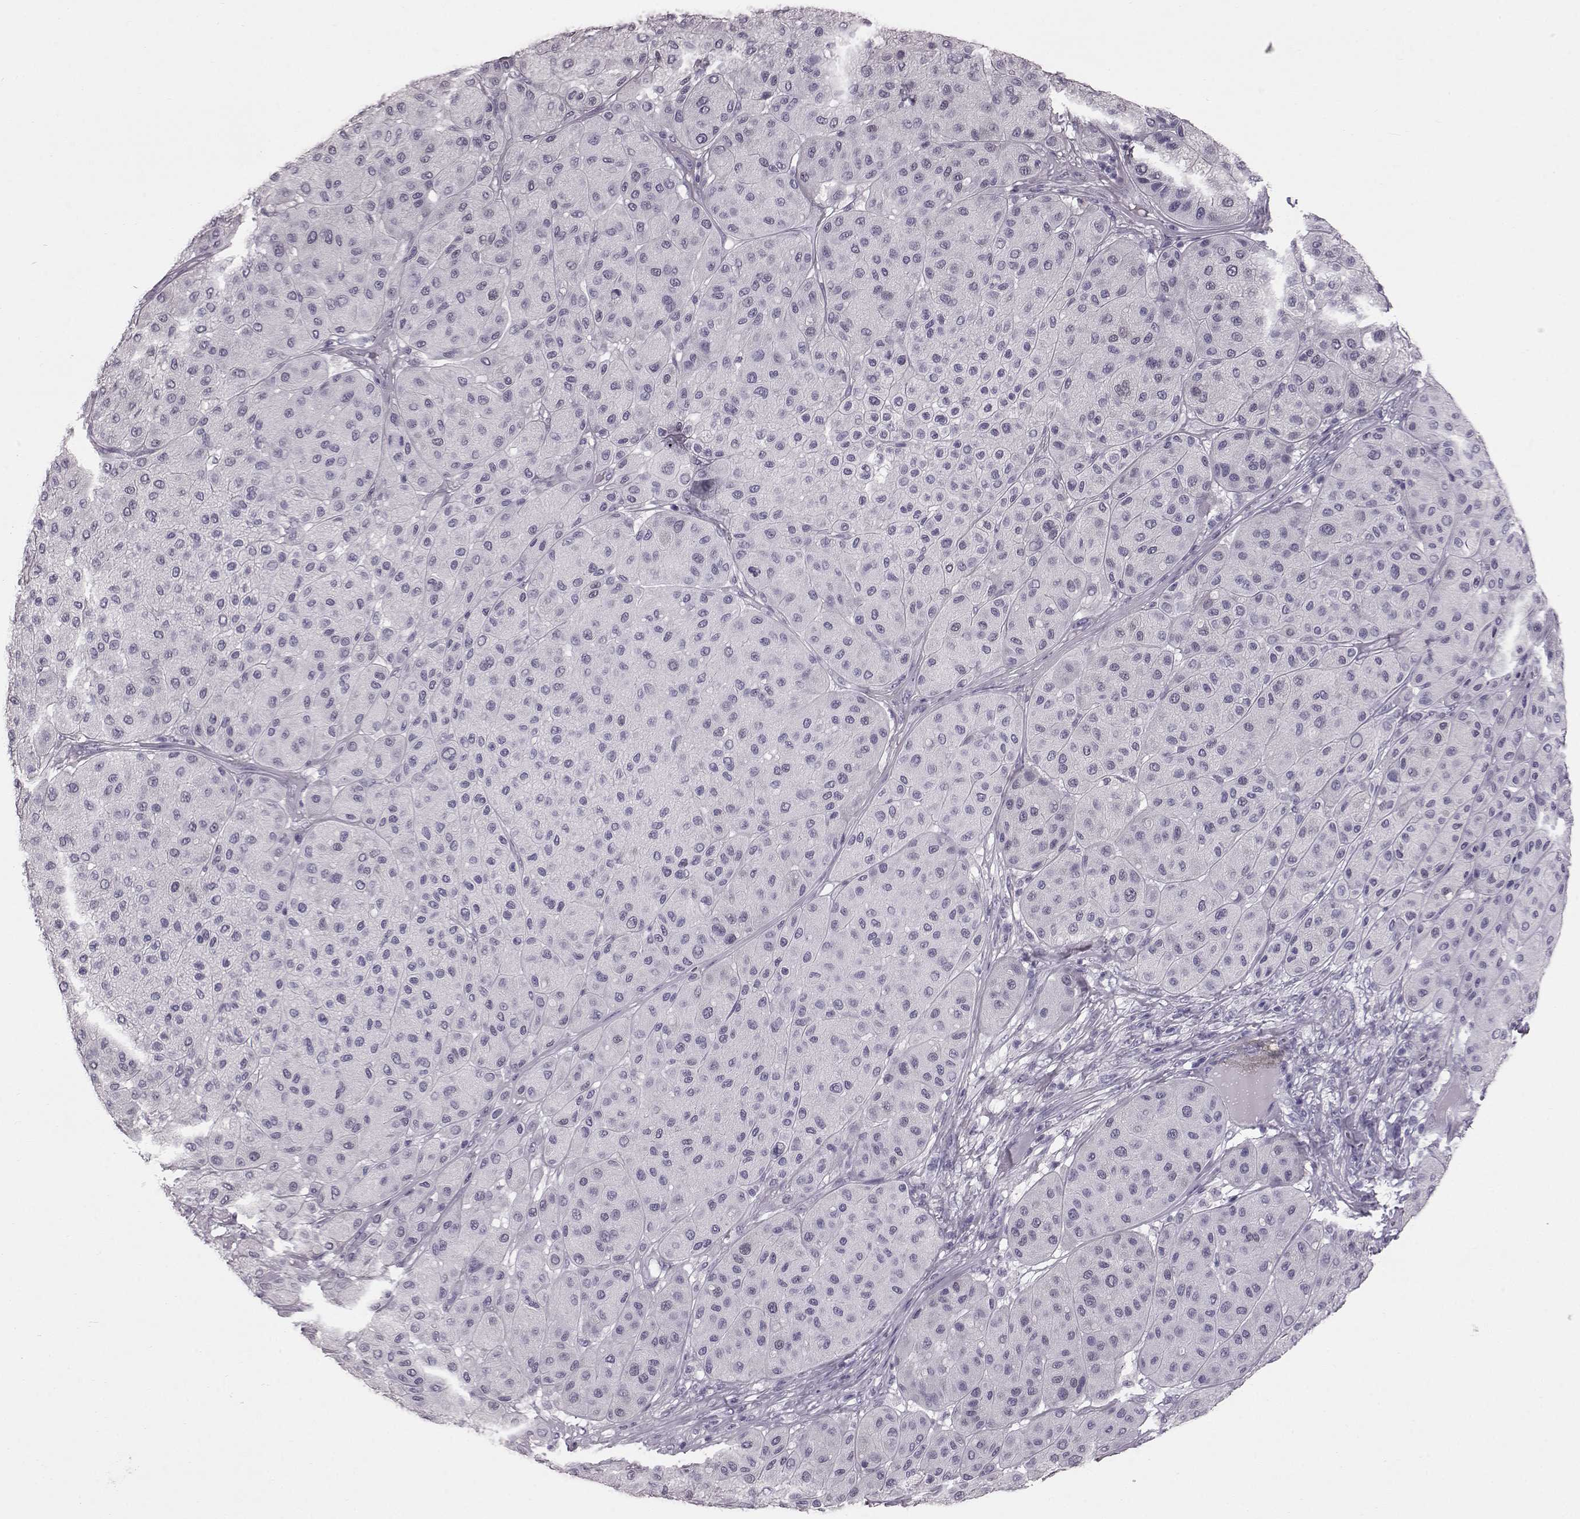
{"staining": {"intensity": "negative", "quantity": "none", "location": "none"}, "tissue": "melanoma", "cell_type": "Tumor cells", "image_type": "cancer", "snomed": [{"axis": "morphology", "description": "Malignant melanoma, Metastatic site"}, {"axis": "topography", "description": "Smooth muscle"}], "caption": "Immunohistochemical staining of human melanoma demonstrates no significant staining in tumor cells. The staining is performed using DAB (3,3'-diaminobenzidine) brown chromogen with nuclei counter-stained in using hematoxylin.", "gene": "TCHHL1", "patient": {"sex": "male", "age": 41}}